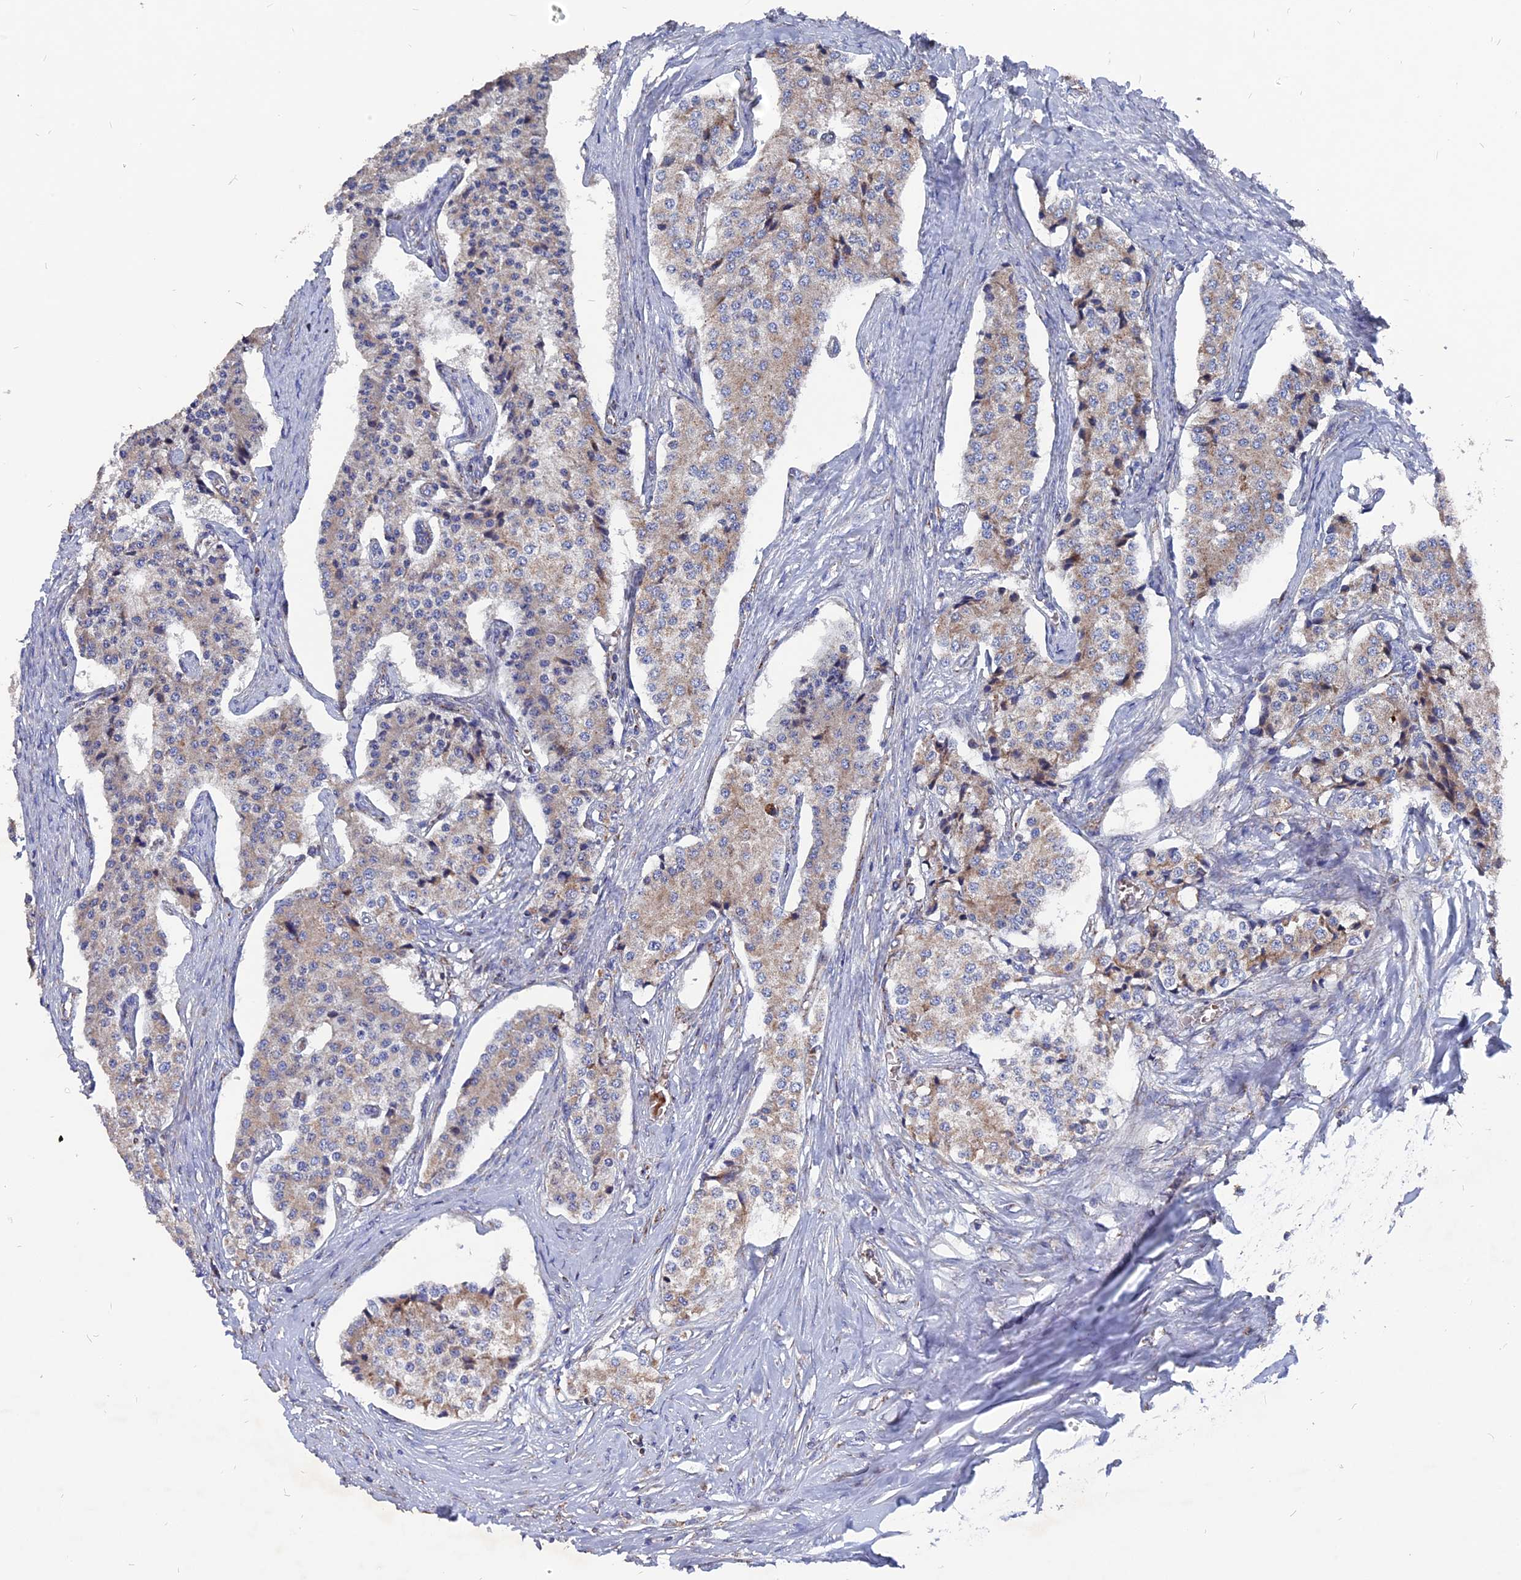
{"staining": {"intensity": "weak", "quantity": "<25%", "location": "cytoplasmic/membranous"}, "tissue": "carcinoid", "cell_type": "Tumor cells", "image_type": "cancer", "snomed": [{"axis": "morphology", "description": "Carcinoid, malignant, NOS"}, {"axis": "topography", "description": "Colon"}], "caption": "Immunohistochemistry (IHC) image of human carcinoid stained for a protein (brown), which displays no staining in tumor cells.", "gene": "TGFA", "patient": {"sex": "female", "age": 52}}